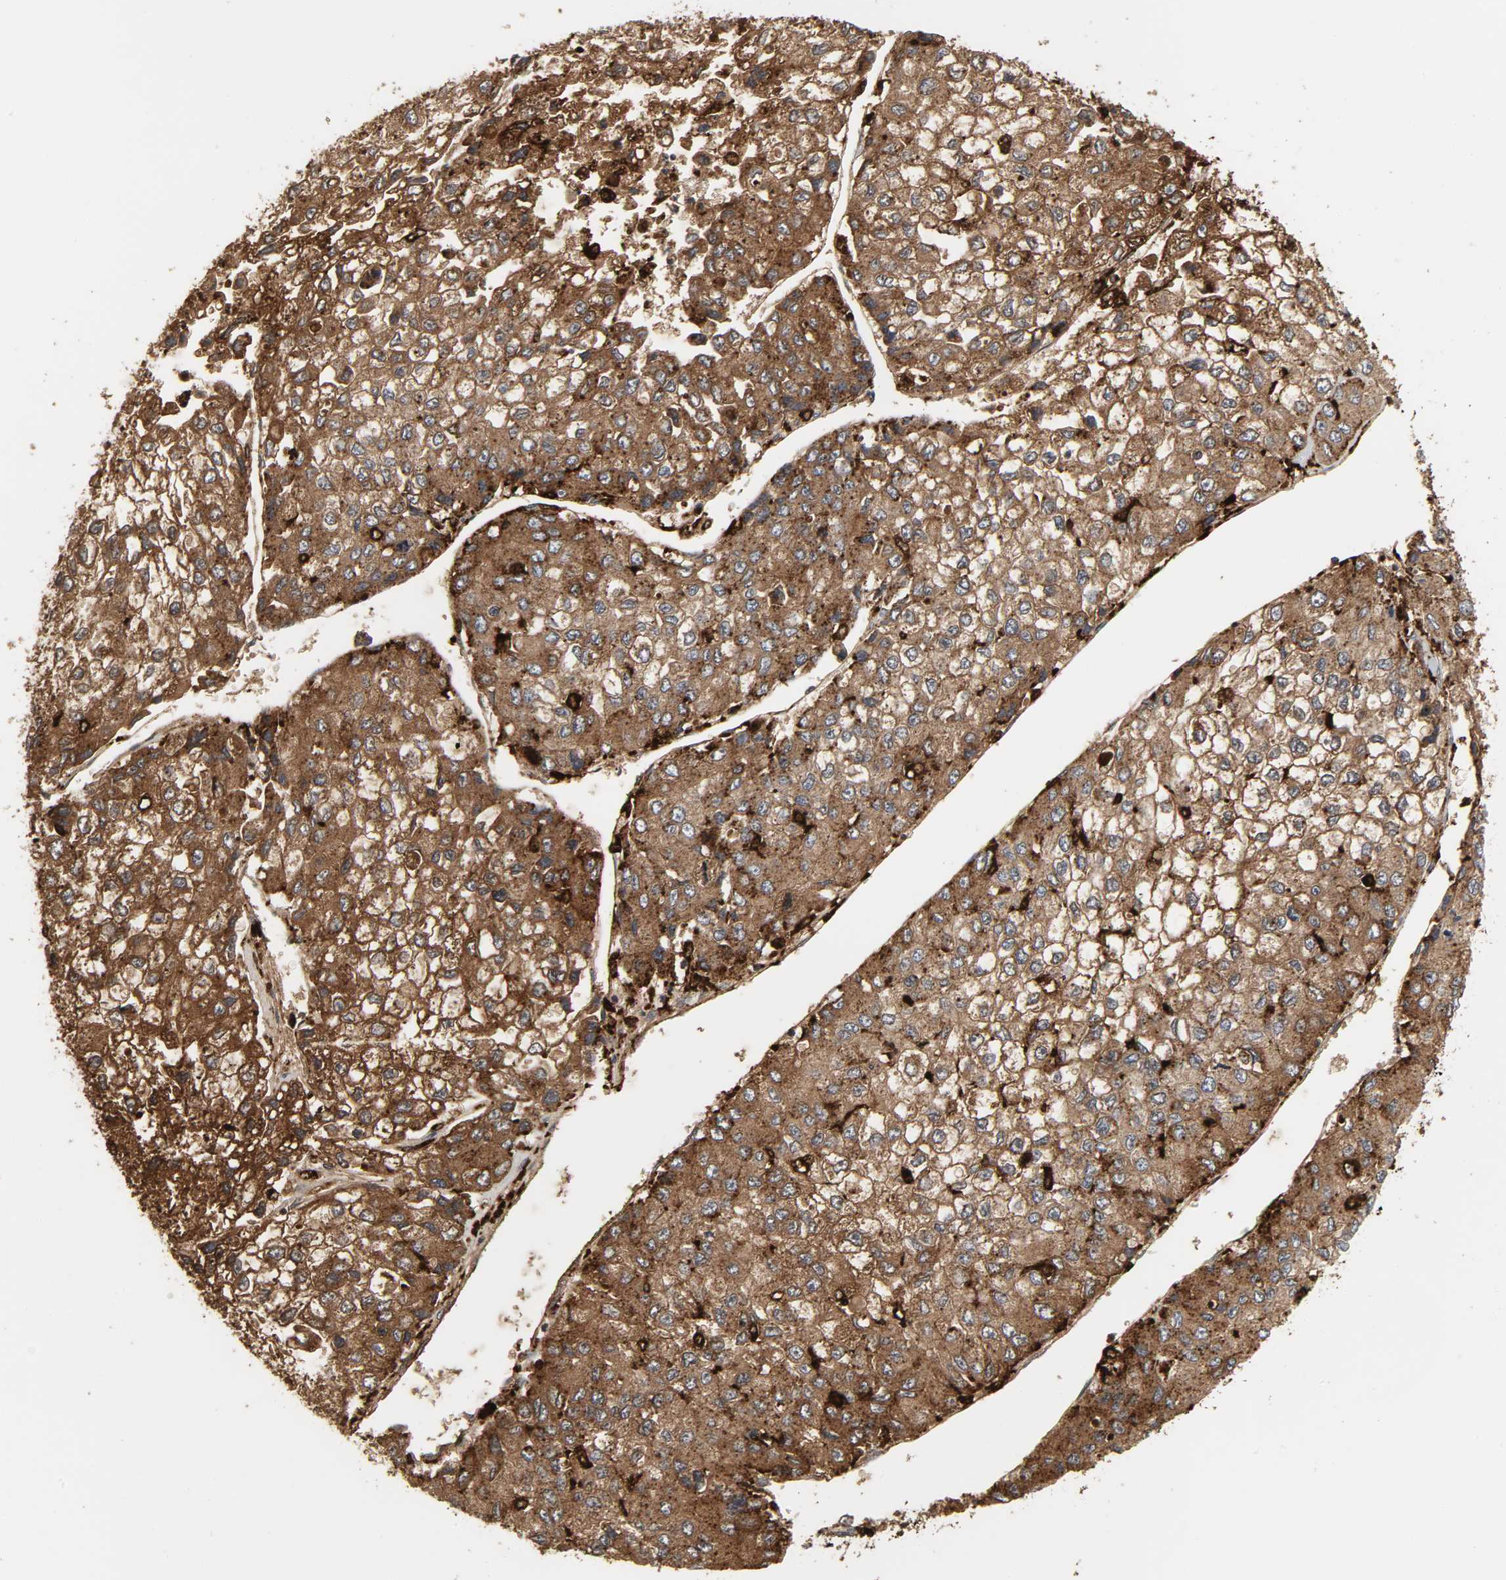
{"staining": {"intensity": "strong", "quantity": ">75%", "location": "cytoplasmic/membranous"}, "tissue": "liver cancer", "cell_type": "Tumor cells", "image_type": "cancer", "snomed": [{"axis": "morphology", "description": "Carcinoma, Hepatocellular, NOS"}, {"axis": "topography", "description": "Liver"}], "caption": "DAB (3,3'-diaminobenzidine) immunohistochemical staining of hepatocellular carcinoma (liver) exhibits strong cytoplasmic/membranous protein staining in about >75% of tumor cells.", "gene": "PSAP", "patient": {"sex": "female", "age": 66}}